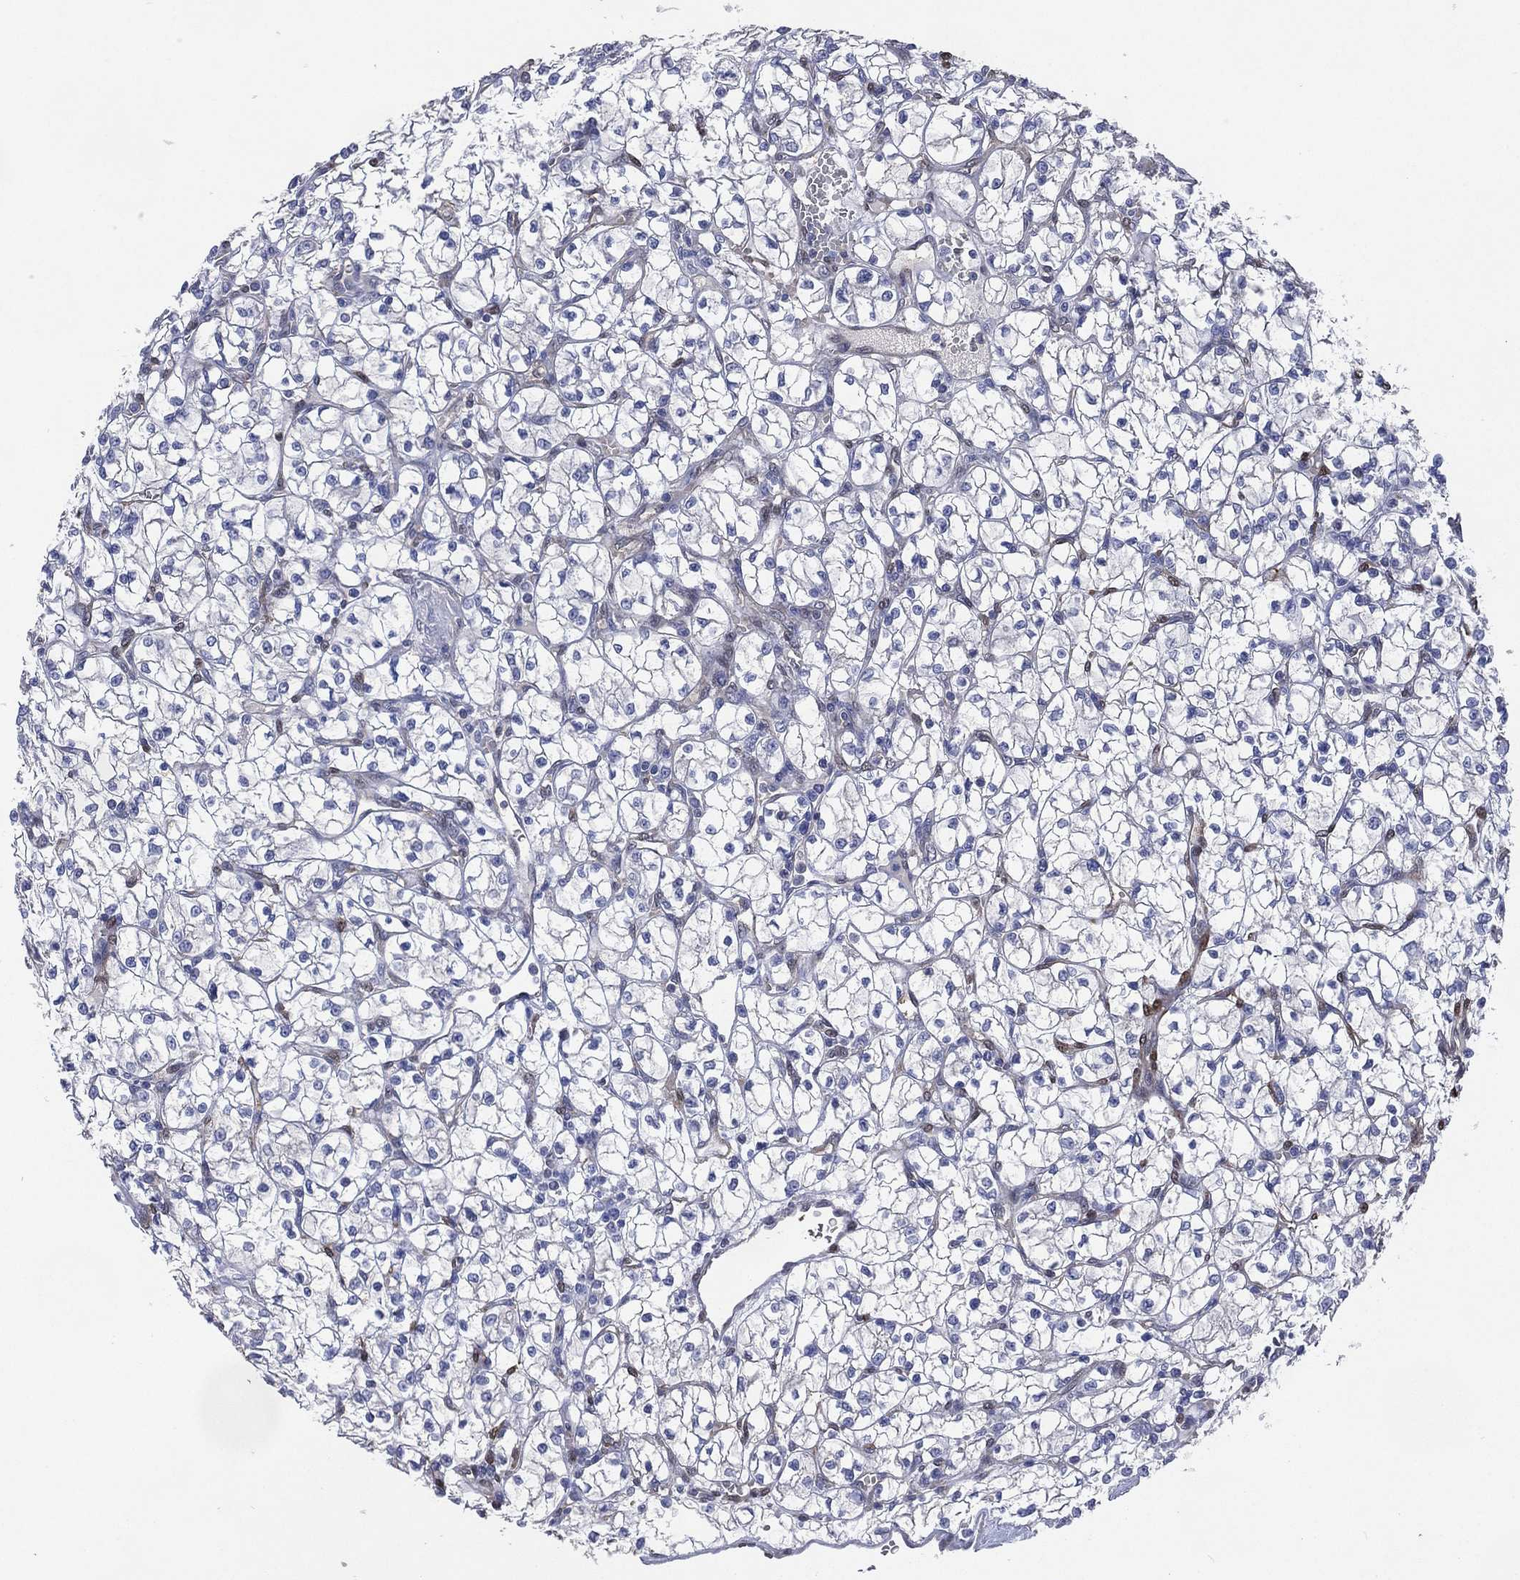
{"staining": {"intensity": "negative", "quantity": "none", "location": "none"}, "tissue": "renal cancer", "cell_type": "Tumor cells", "image_type": "cancer", "snomed": [{"axis": "morphology", "description": "Adenocarcinoma, NOS"}, {"axis": "topography", "description": "Kidney"}], "caption": "This is an immunohistochemistry (IHC) histopathology image of human renal adenocarcinoma. There is no staining in tumor cells.", "gene": "AK1", "patient": {"sex": "female", "age": 64}}